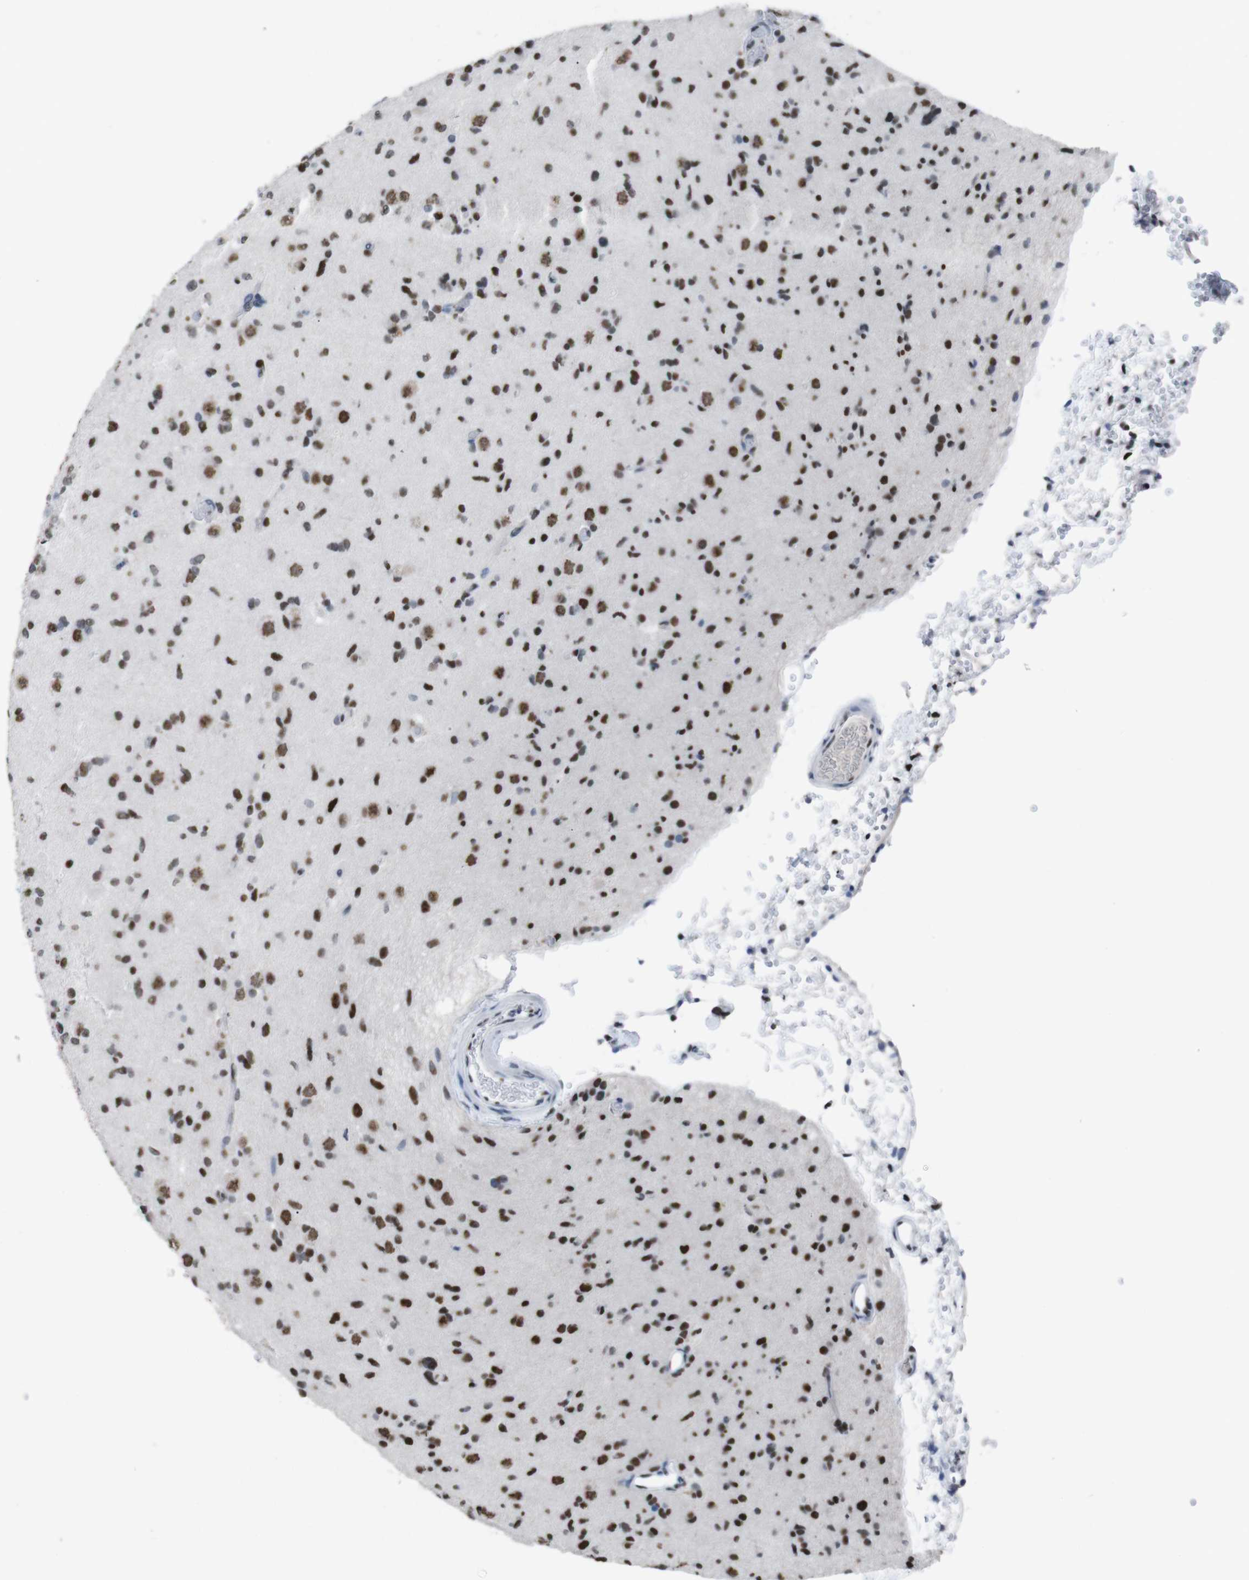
{"staining": {"intensity": "strong", "quantity": ">75%", "location": "nuclear"}, "tissue": "glioma", "cell_type": "Tumor cells", "image_type": "cancer", "snomed": [{"axis": "morphology", "description": "Glioma, malignant, Low grade"}, {"axis": "topography", "description": "Brain"}], "caption": "Protein staining by immunohistochemistry reveals strong nuclear positivity in about >75% of tumor cells in malignant low-grade glioma.", "gene": "PIP4P2", "patient": {"sex": "female", "age": 22}}